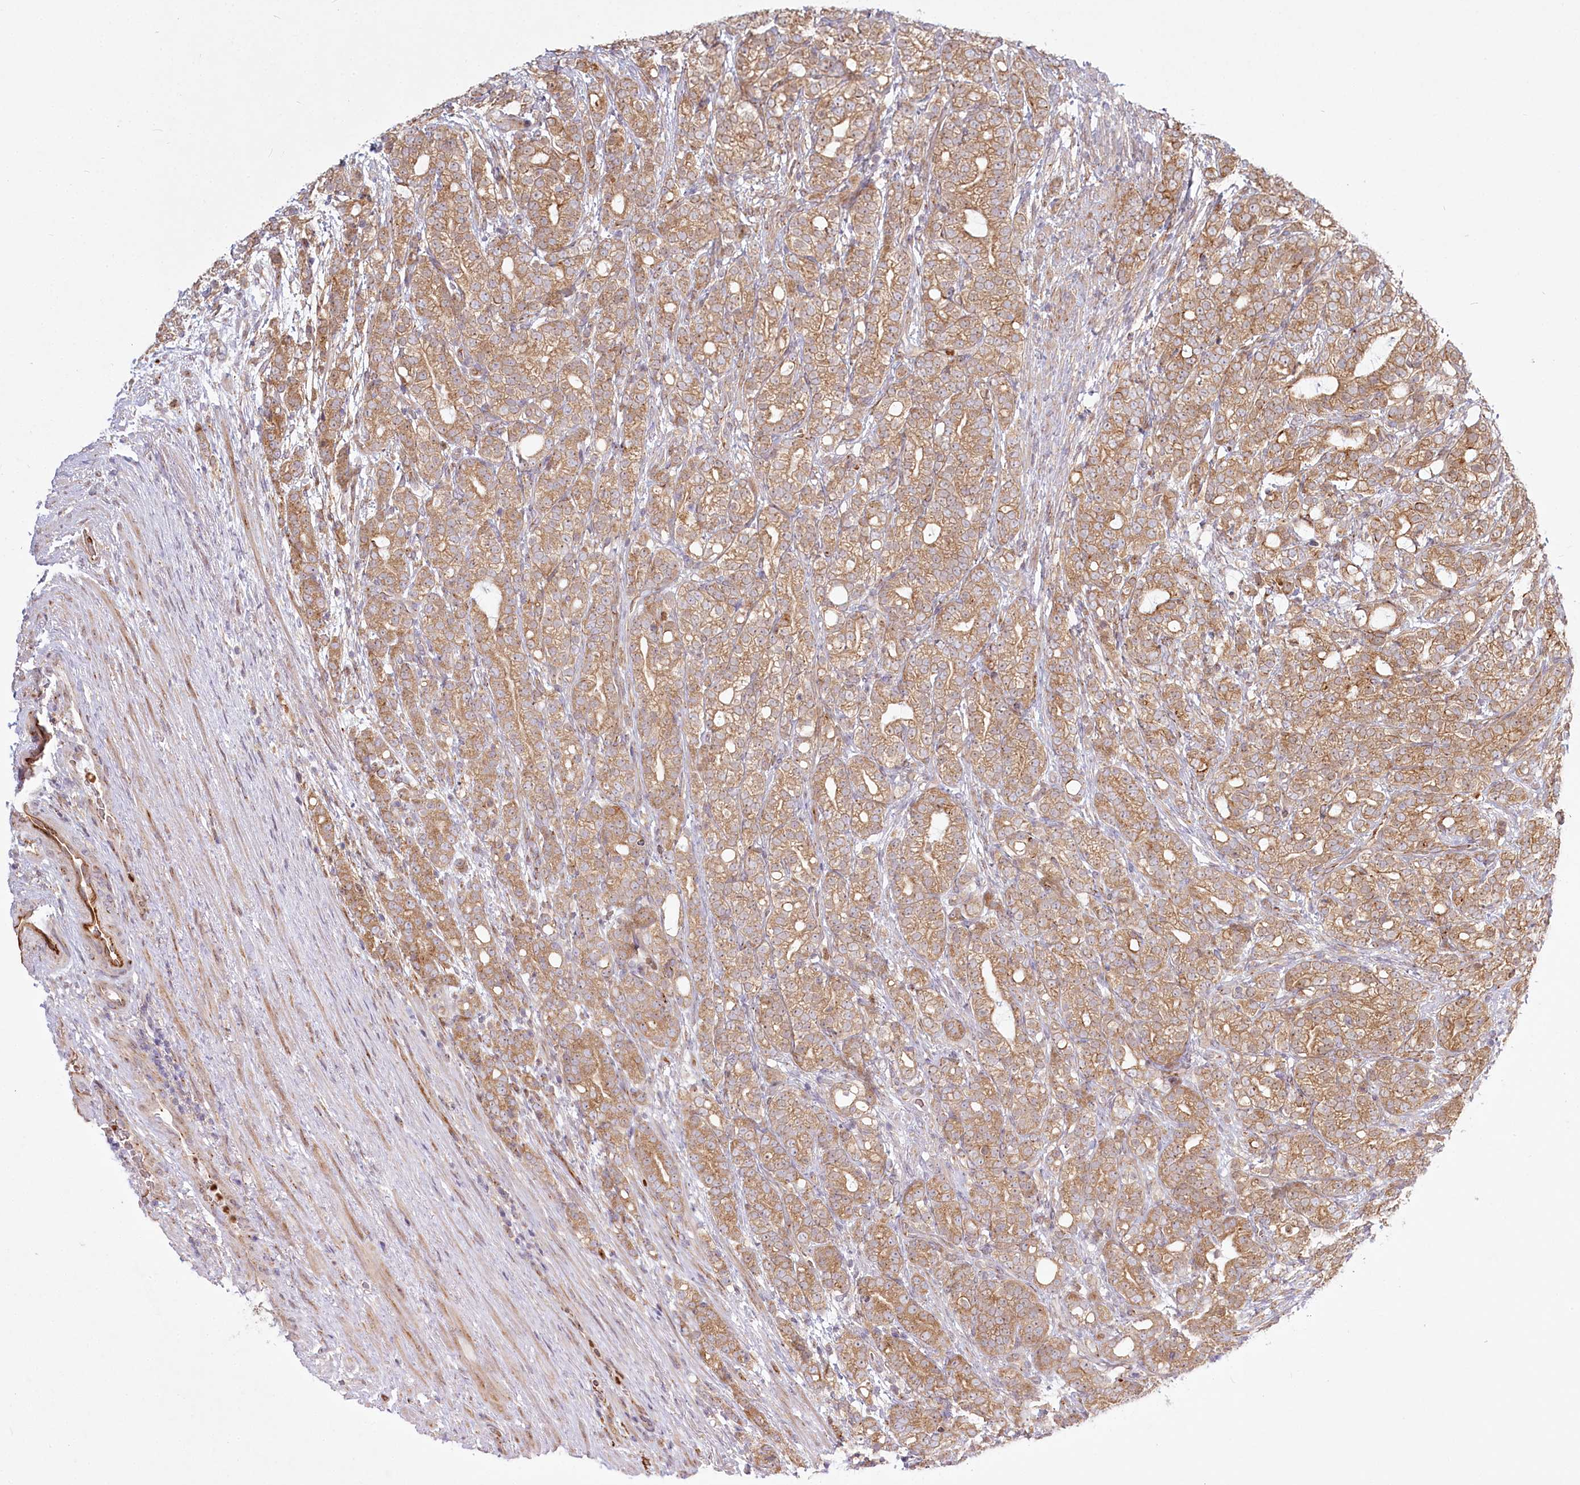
{"staining": {"intensity": "moderate", "quantity": ">75%", "location": "cytoplasmic/membranous"}, "tissue": "prostate cancer", "cell_type": "Tumor cells", "image_type": "cancer", "snomed": [{"axis": "morphology", "description": "Adenocarcinoma, High grade"}, {"axis": "topography", "description": "Prostate"}], "caption": "Protein staining of high-grade adenocarcinoma (prostate) tissue reveals moderate cytoplasmic/membranous expression in about >75% of tumor cells. (Stains: DAB (3,3'-diaminobenzidine) in brown, nuclei in blue, Microscopy: brightfield microscopy at high magnification).", "gene": "COMMD3", "patient": {"sex": "male", "age": 57}}